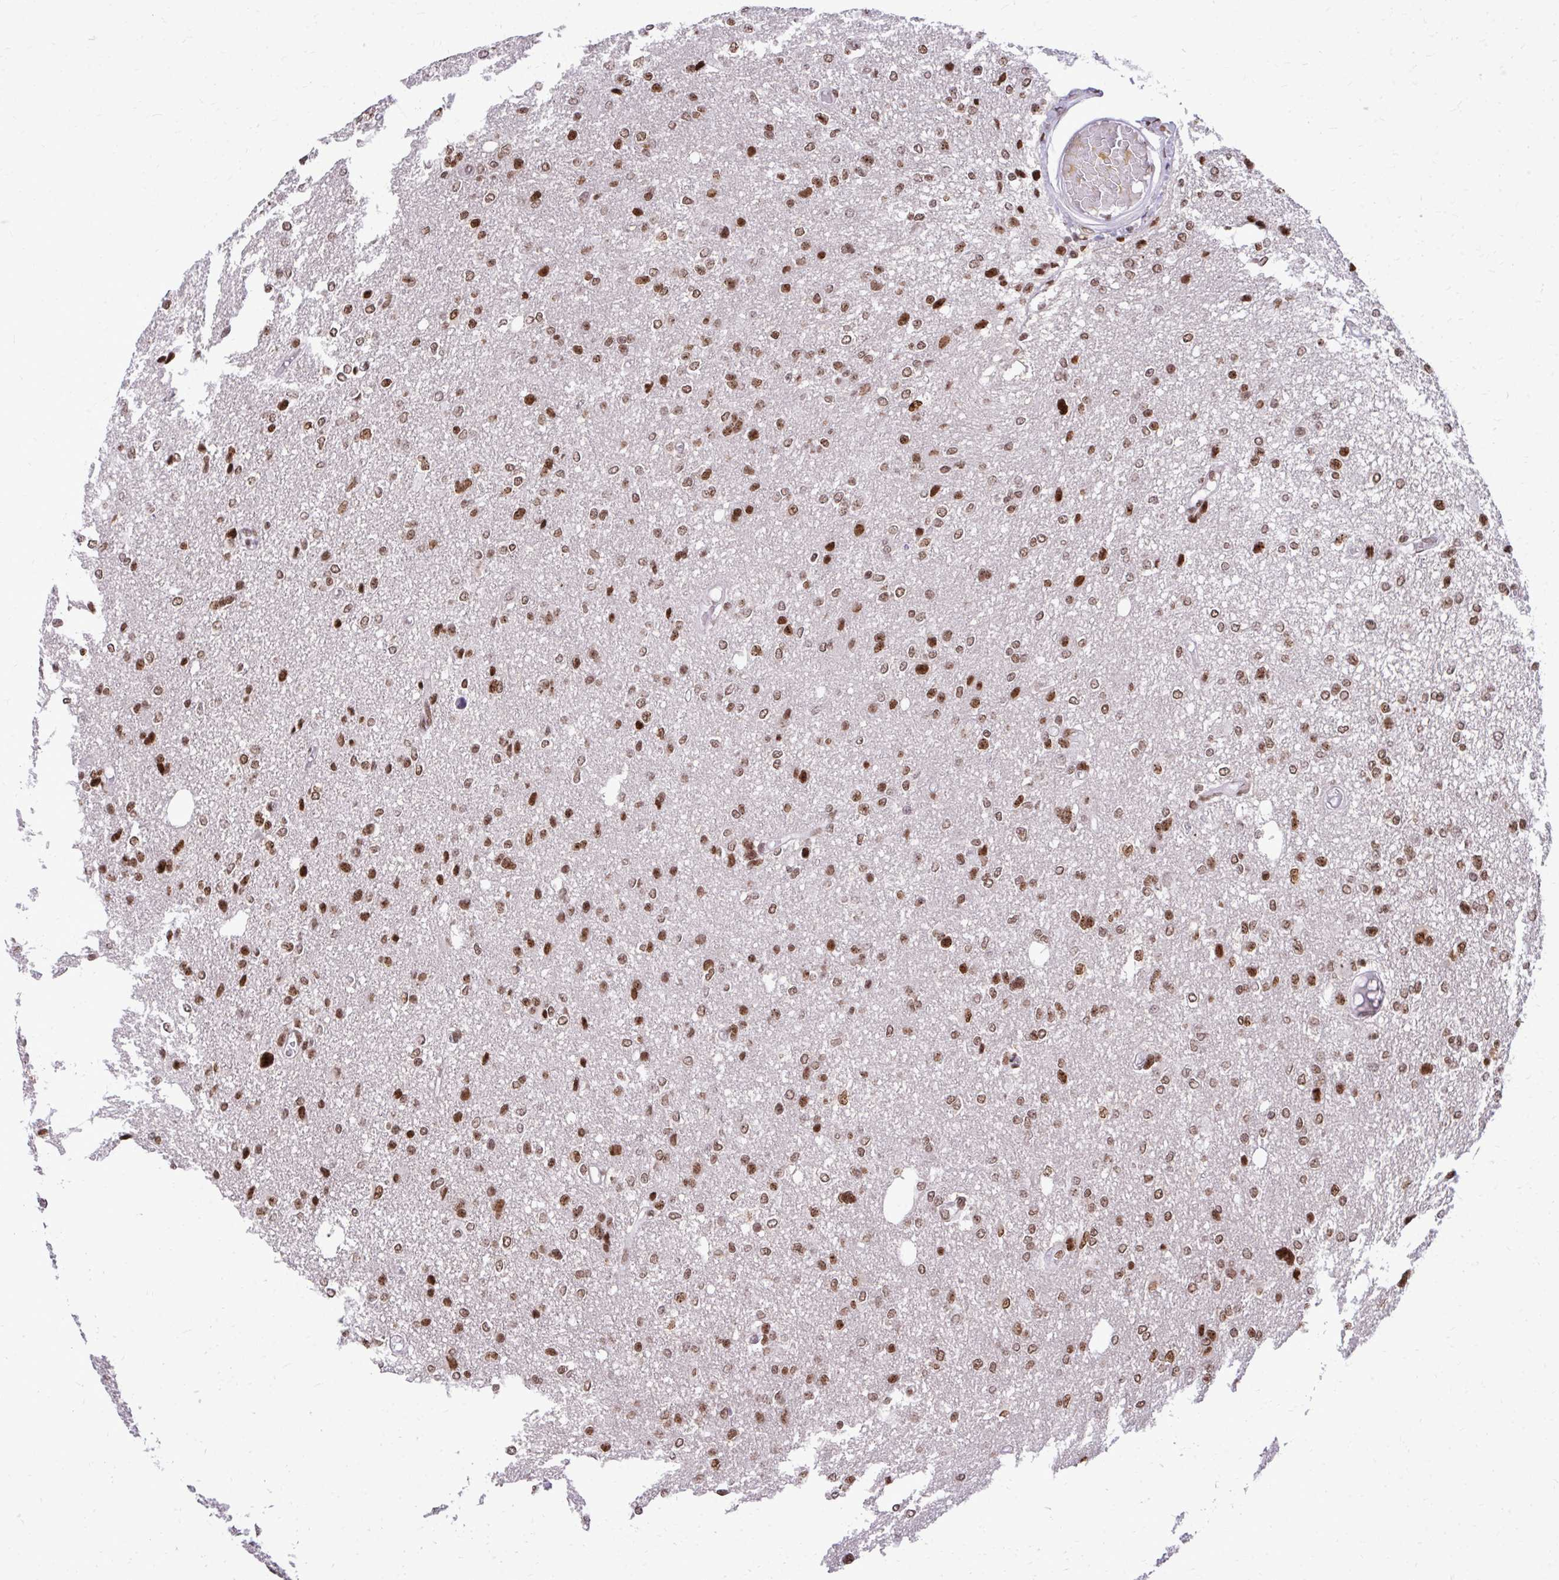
{"staining": {"intensity": "moderate", "quantity": ">75%", "location": "nuclear"}, "tissue": "glioma", "cell_type": "Tumor cells", "image_type": "cancer", "snomed": [{"axis": "morphology", "description": "Glioma, malignant, Low grade"}, {"axis": "topography", "description": "Brain"}], "caption": "Tumor cells reveal medium levels of moderate nuclear positivity in about >75% of cells in human malignant glioma (low-grade).", "gene": "CDYL", "patient": {"sex": "male", "age": 26}}